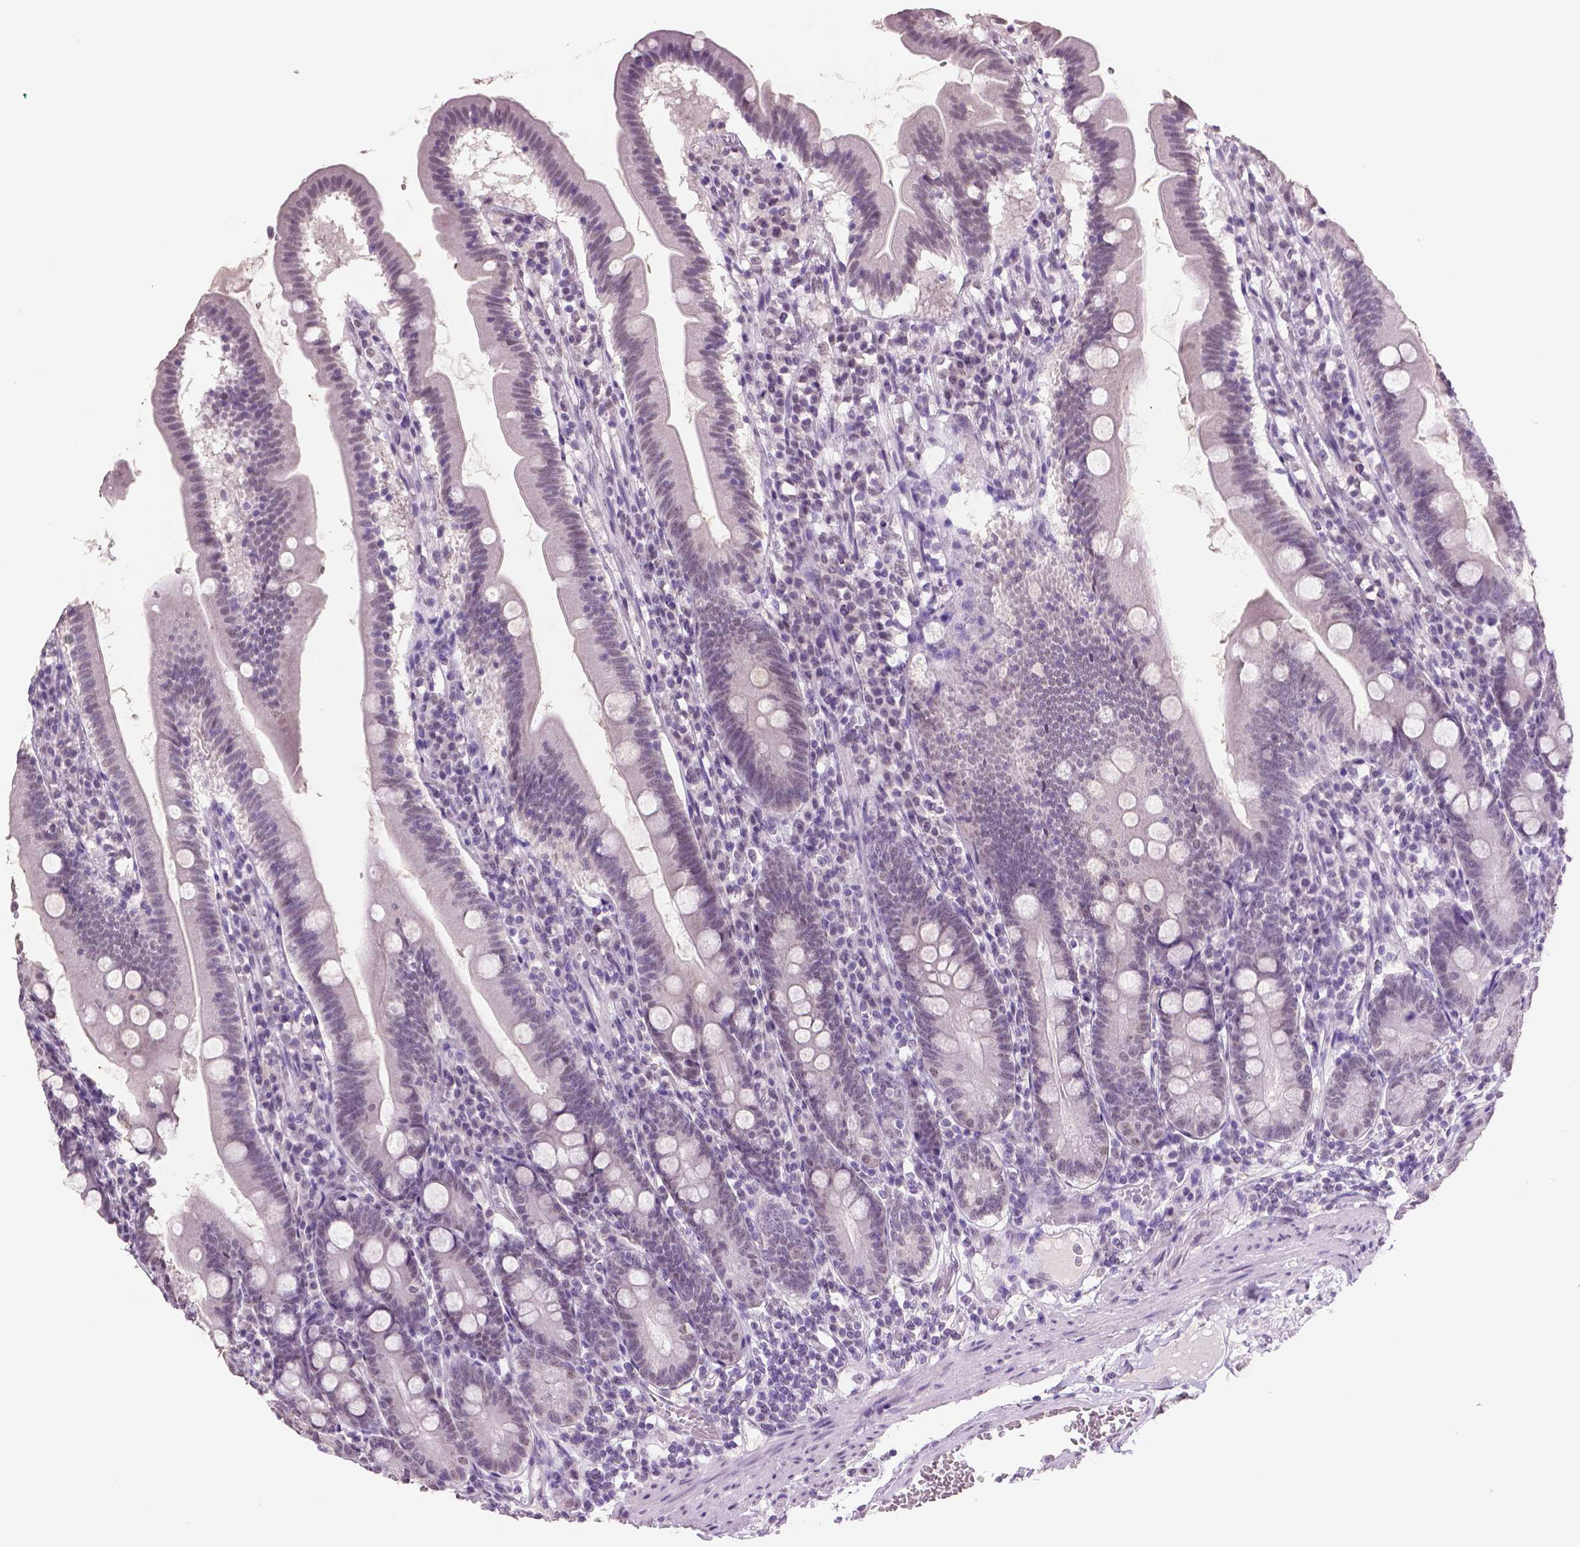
{"staining": {"intensity": "weak", "quantity": "<25%", "location": "nuclear"}, "tissue": "duodenum", "cell_type": "Glandular cells", "image_type": "normal", "snomed": [{"axis": "morphology", "description": "Normal tissue, NOS"}, {"axis": "topography", "description": "Duodenum"}], "caption": "Glandular cells show no significant staining in normal duodenum.", "gene": "IGF2BP1", "patient": {"sex": "female", "age": 67}}